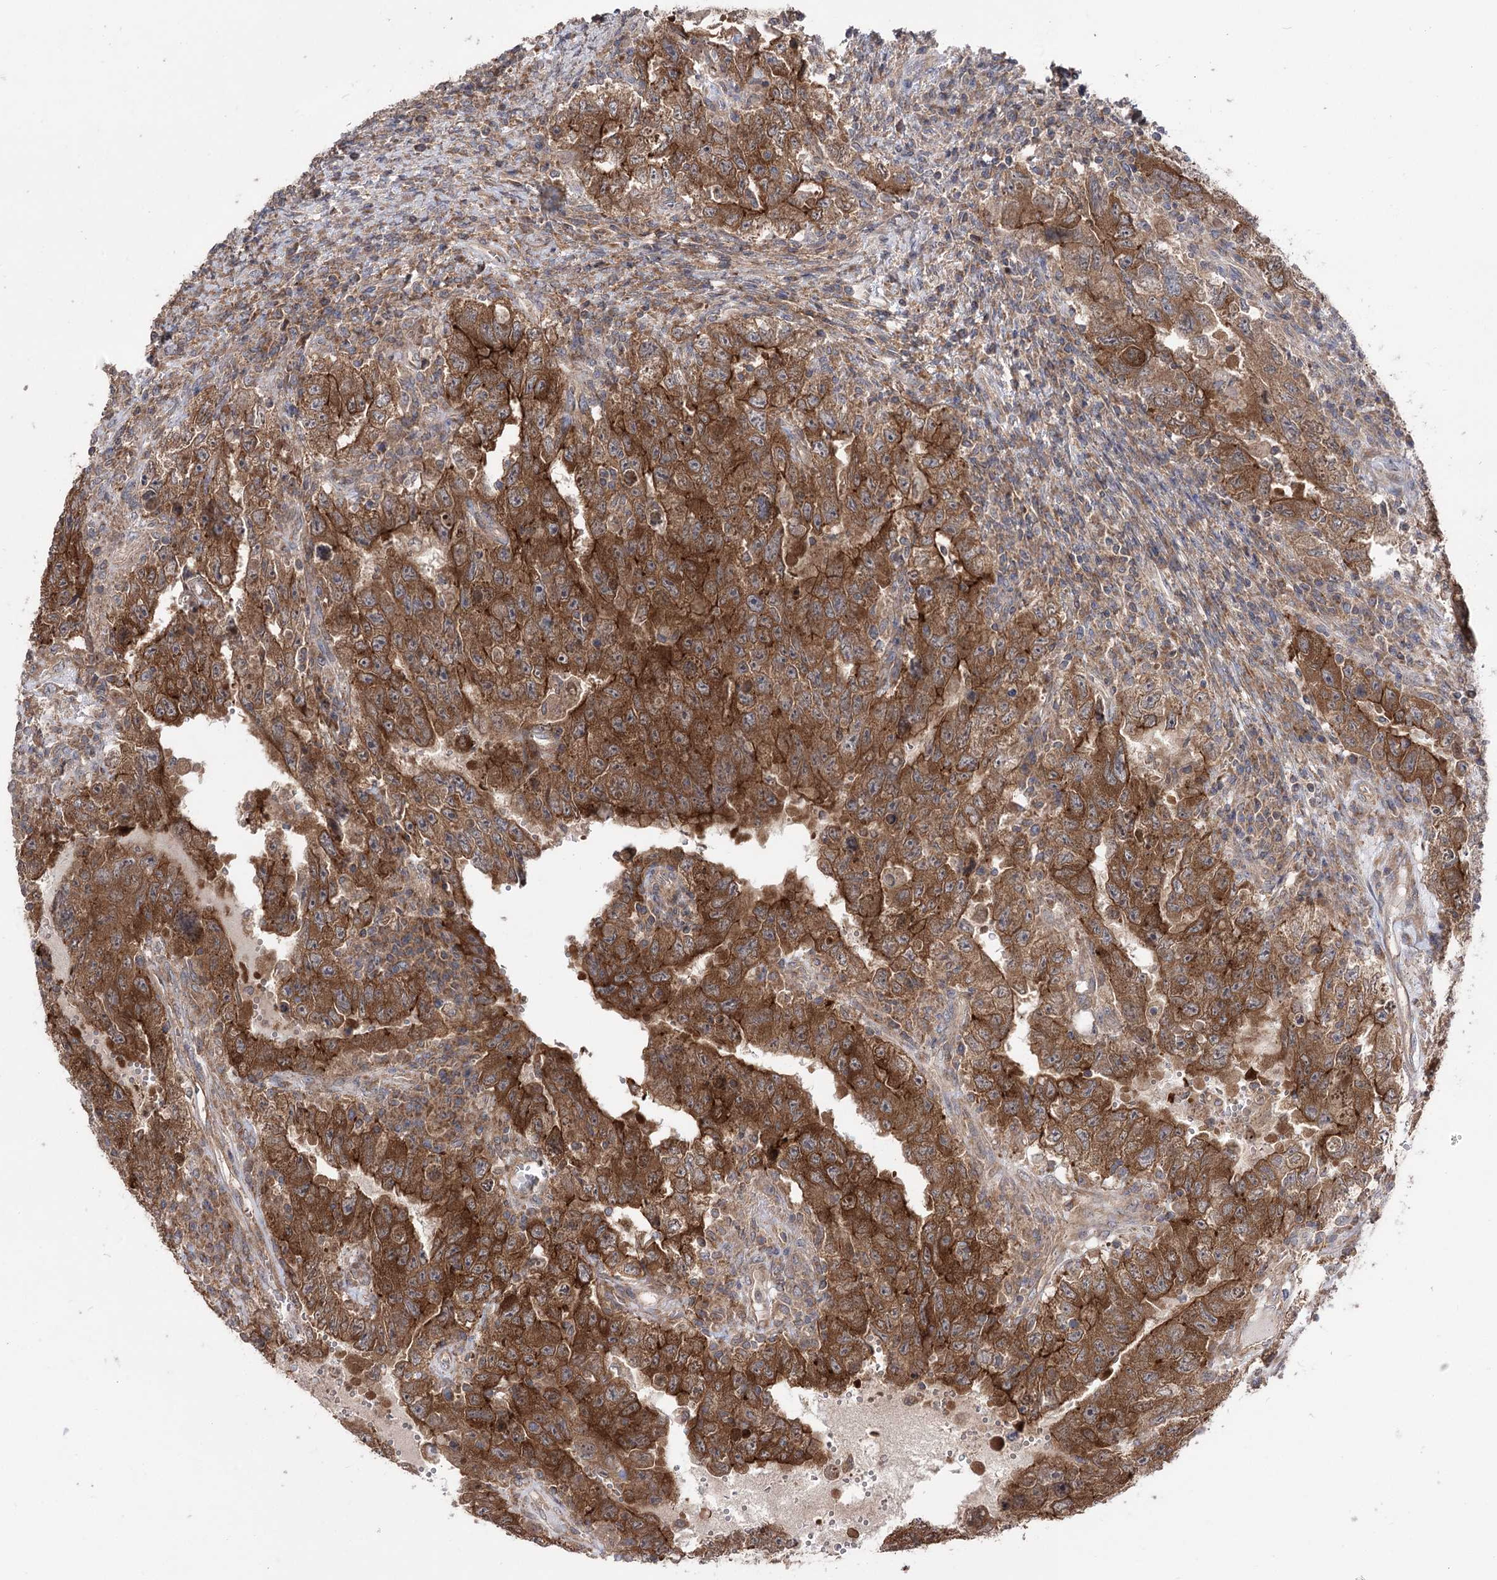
{"staining": {"intensity": "strong", "quantity": ">75%", "location": "cytoplasmic/membranous"}, "tissue": "testis cancer", "cell_type": "Tumor cells", "image_type": "cancer", "snomed": [{"axis": "morphology", "description": "Carcinoma, Embryonal, NOS"}, {"axis": "topography", "description": "Testis"}], "caption": "Immunohistochemical staining of human testis cancer (embryonal carcinoma) exhibits high levels of strong cytoplasmic/membranous expression in approximately >75% of tumor cells.", "gene": "XYLB", "patient": {"sex": "male", "age": 26}}